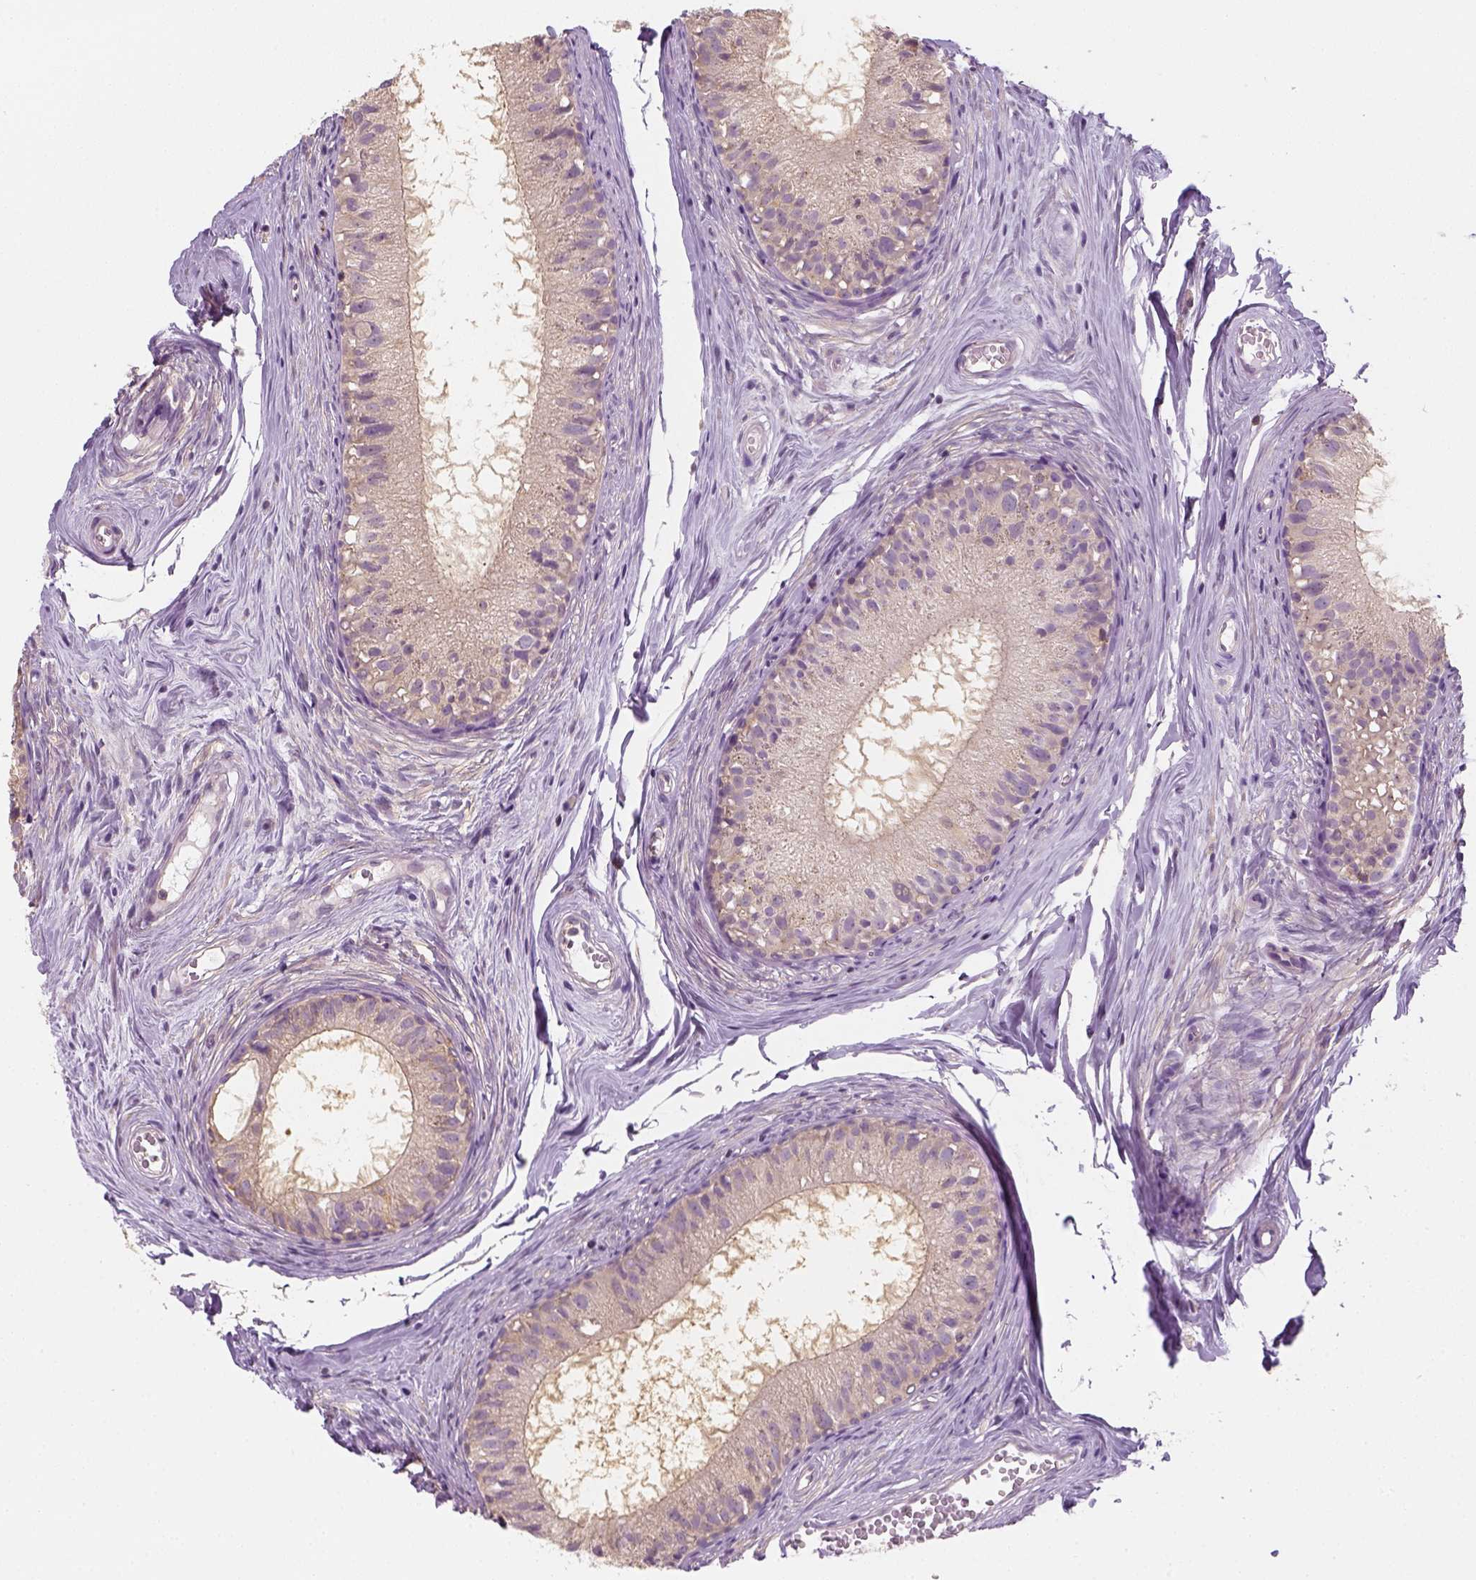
{"staining": {"intensity": "negative", "quantity": "none", "location": "none"}, "tissue": "epididymis", "cell_type": "Glandular cells", "image_type": "normal", "snomed": [{"axis": "morphology", "description": "Normal tissue, NOS"}, {"axis": "topography", "description": "Epididymis"}], "caption": "The image exhibits no significant expression in glandular cells of epididymis.", "gene": "EPHB1", "patient": {"sex": "male", "age": 45}}